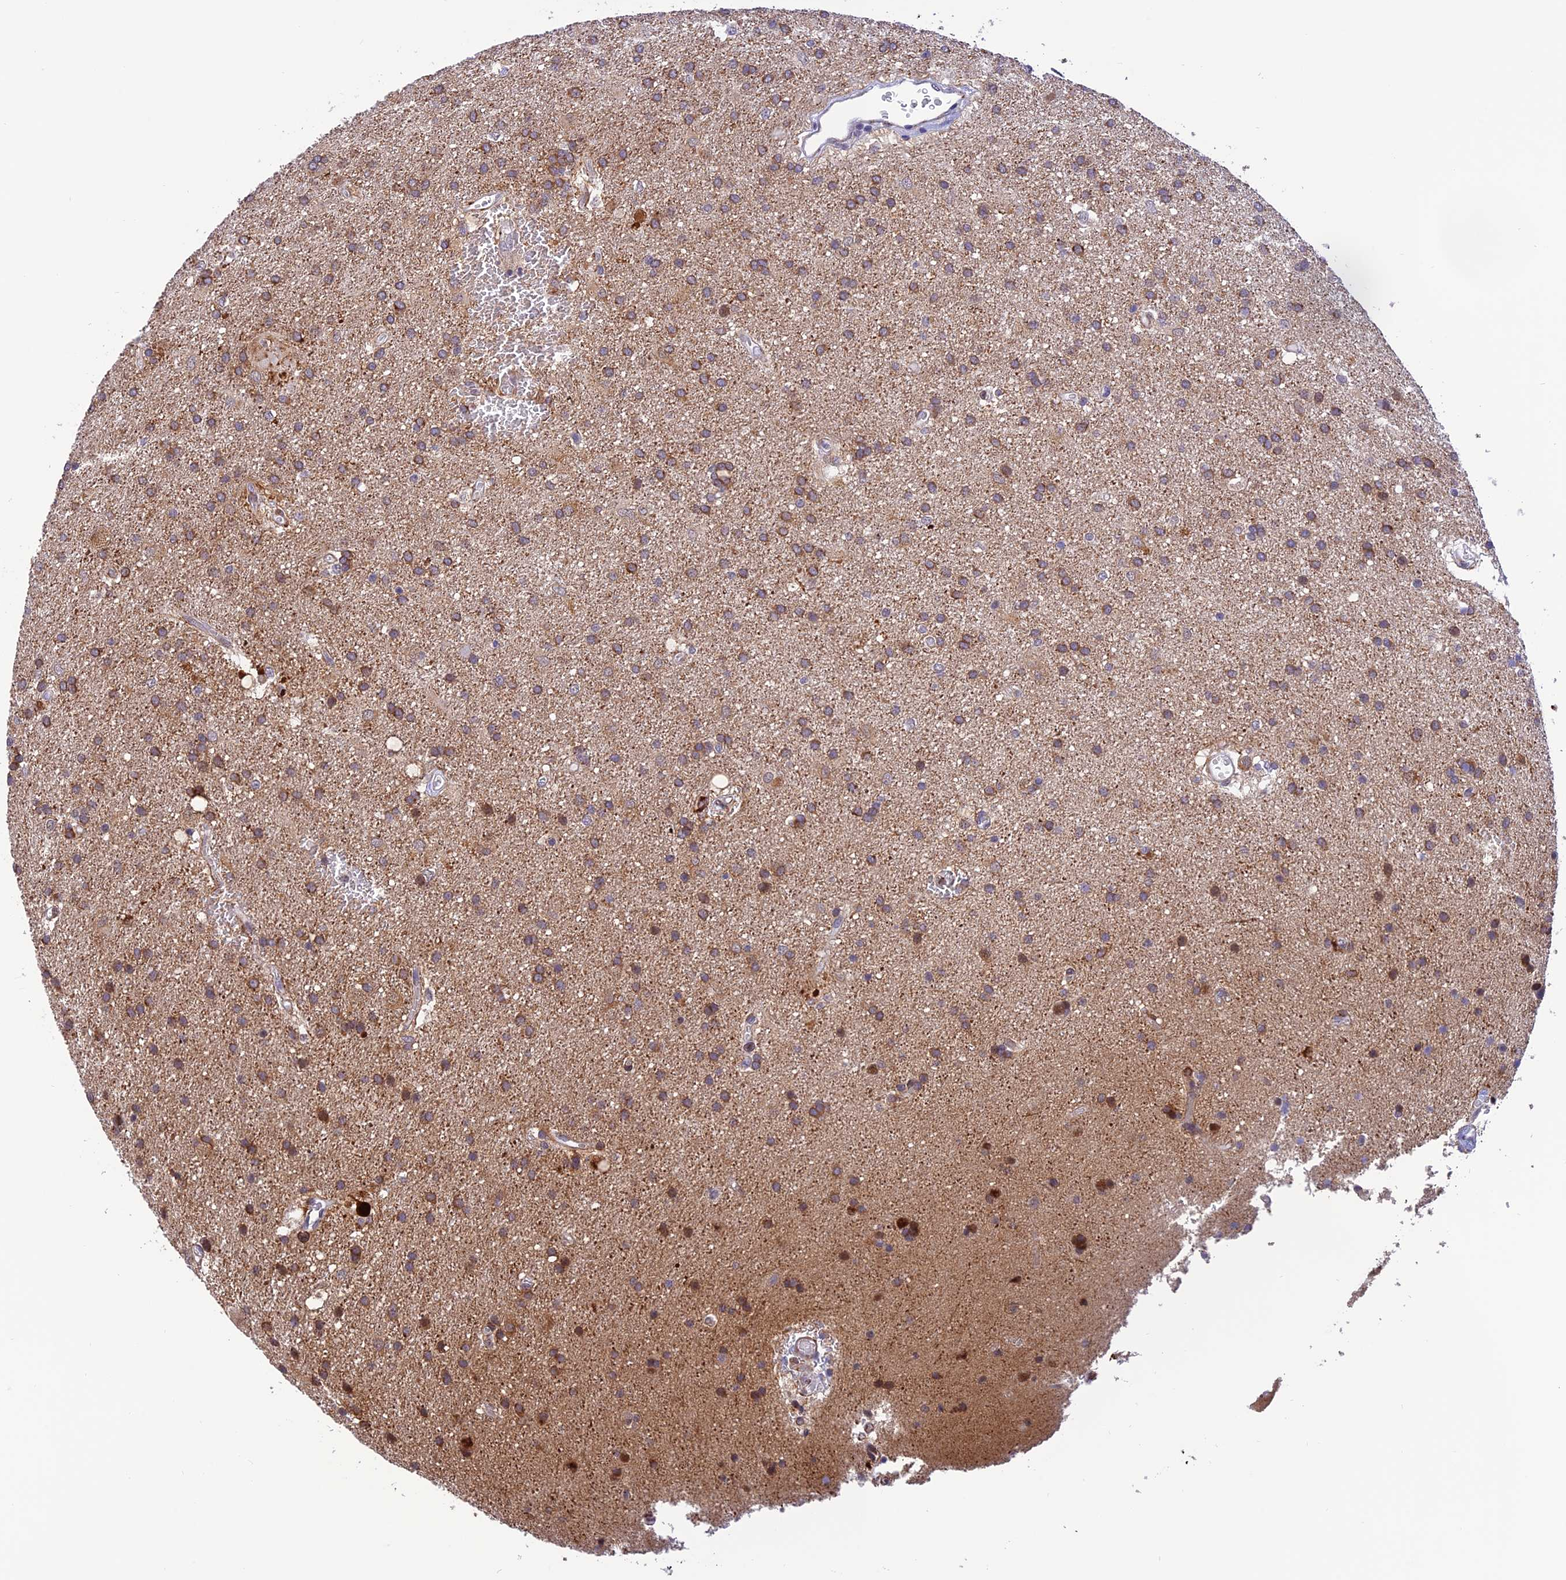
{"staining": {"intensity": "moderate", "quantity": "25%-75%", "location": "cytoplasmic/membranous"}, "tissue": "glioma", "cell_type": "Tumor cells", "image_type": "cancer", "snomed": [{"axis": "morphology", "description": "Glioma, malignant, Low grade"}, {"axis": "topography", "description": "Brain"}], "caption": "A high-resolution histopathology image shows immunohistochemistry (IHC) staining of malignant low-grade glioma, which exhibits moderate cytoplasmic/membranous expression in approximately 25%-75% of tumor cells.", "gene": "WDR55", "patient": {"sex": "male", "age": 66}}